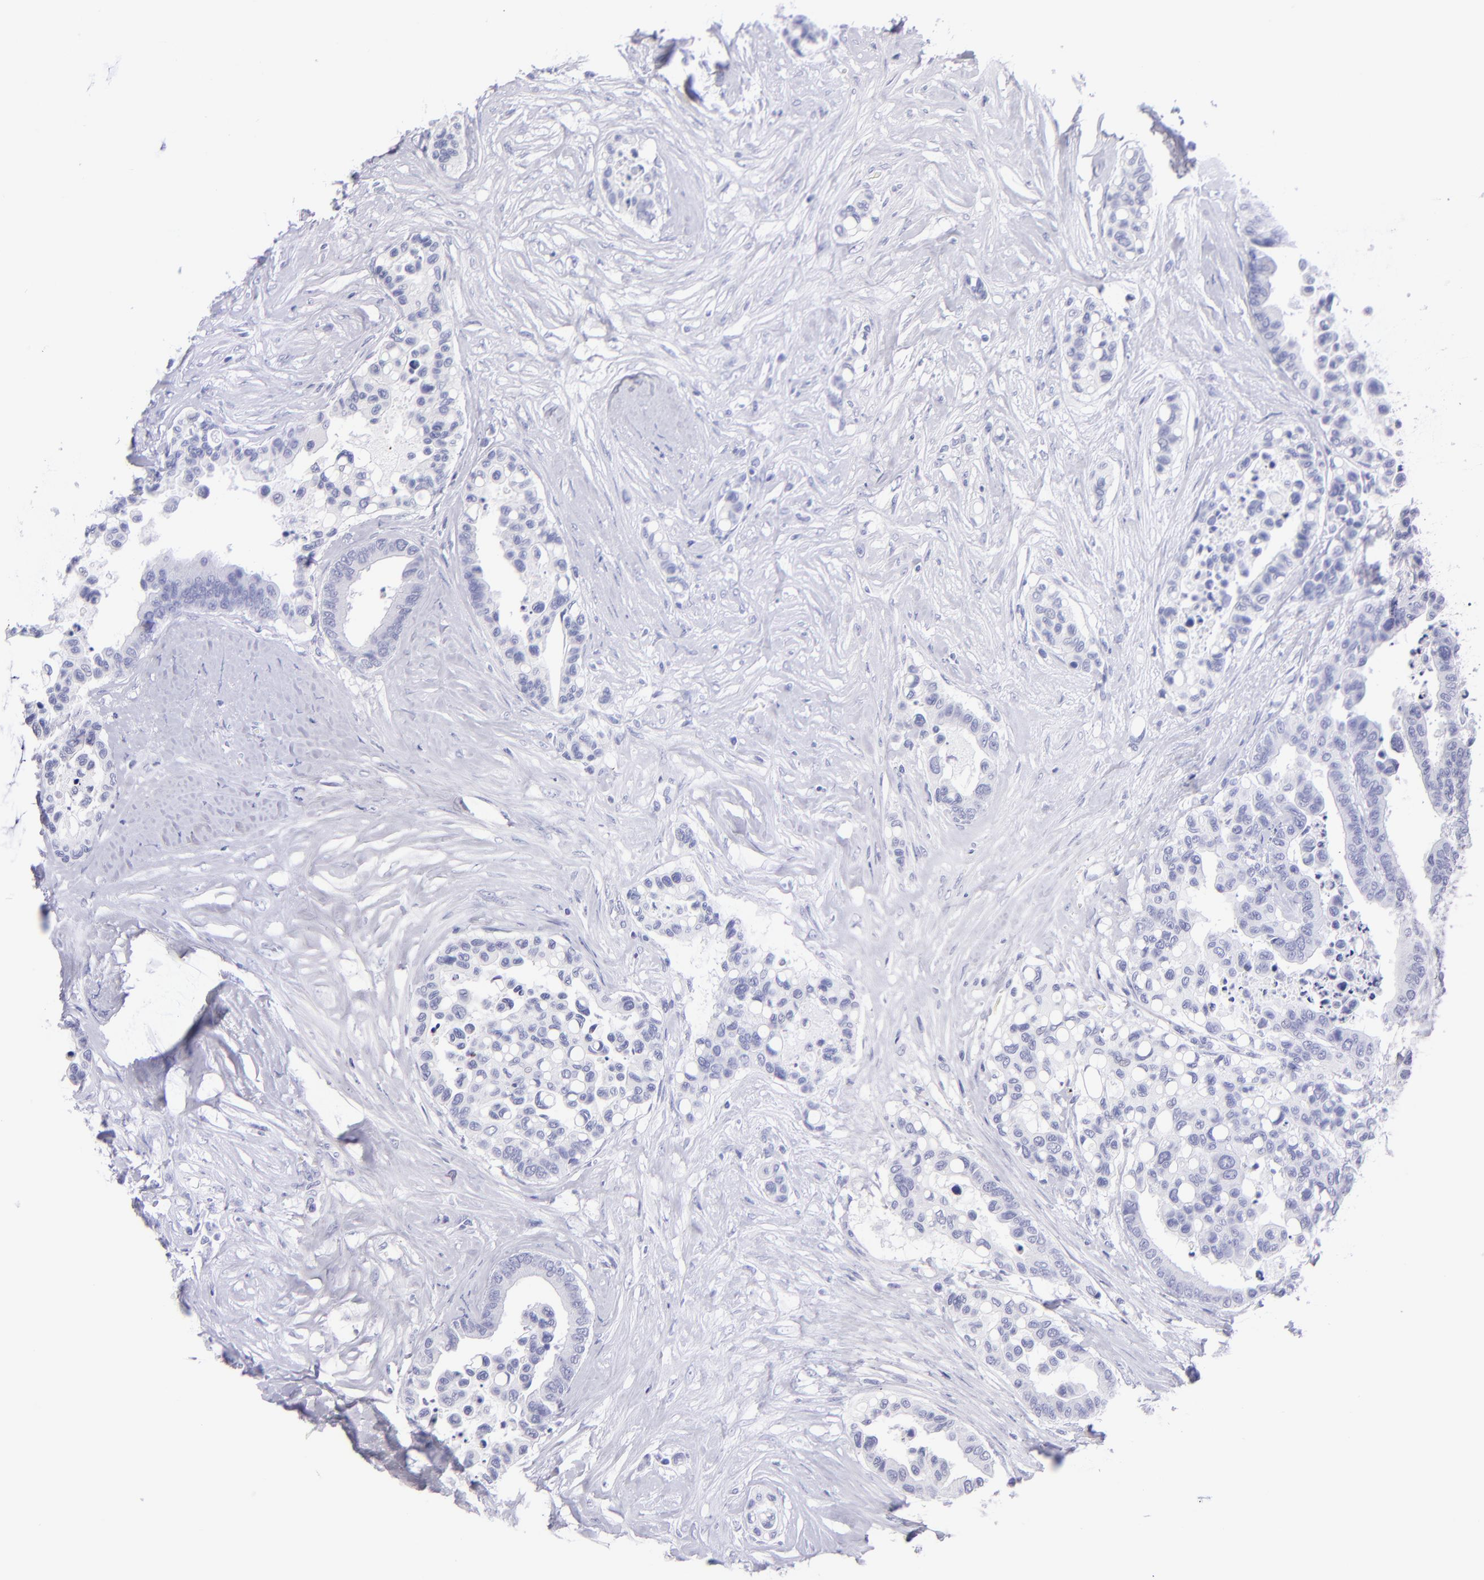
{"staining": {"intensity": "negative", "quantity": "none", "location": "none"}, "tissue": "colorectal cancer", "cell_type": "Tumor cells", "image_type": "cancer", "snomed": [{"axis": "morphology", "description": "Adenocarcinoma, NOS"}, {"axis": "topography", "description": "Colon"}], "caption": "Tumor cells show no significant protein positivity in adenocarcinoma (colorectal).", "gene": "CNP", "patient": {"sex": "male", "age": 82}}